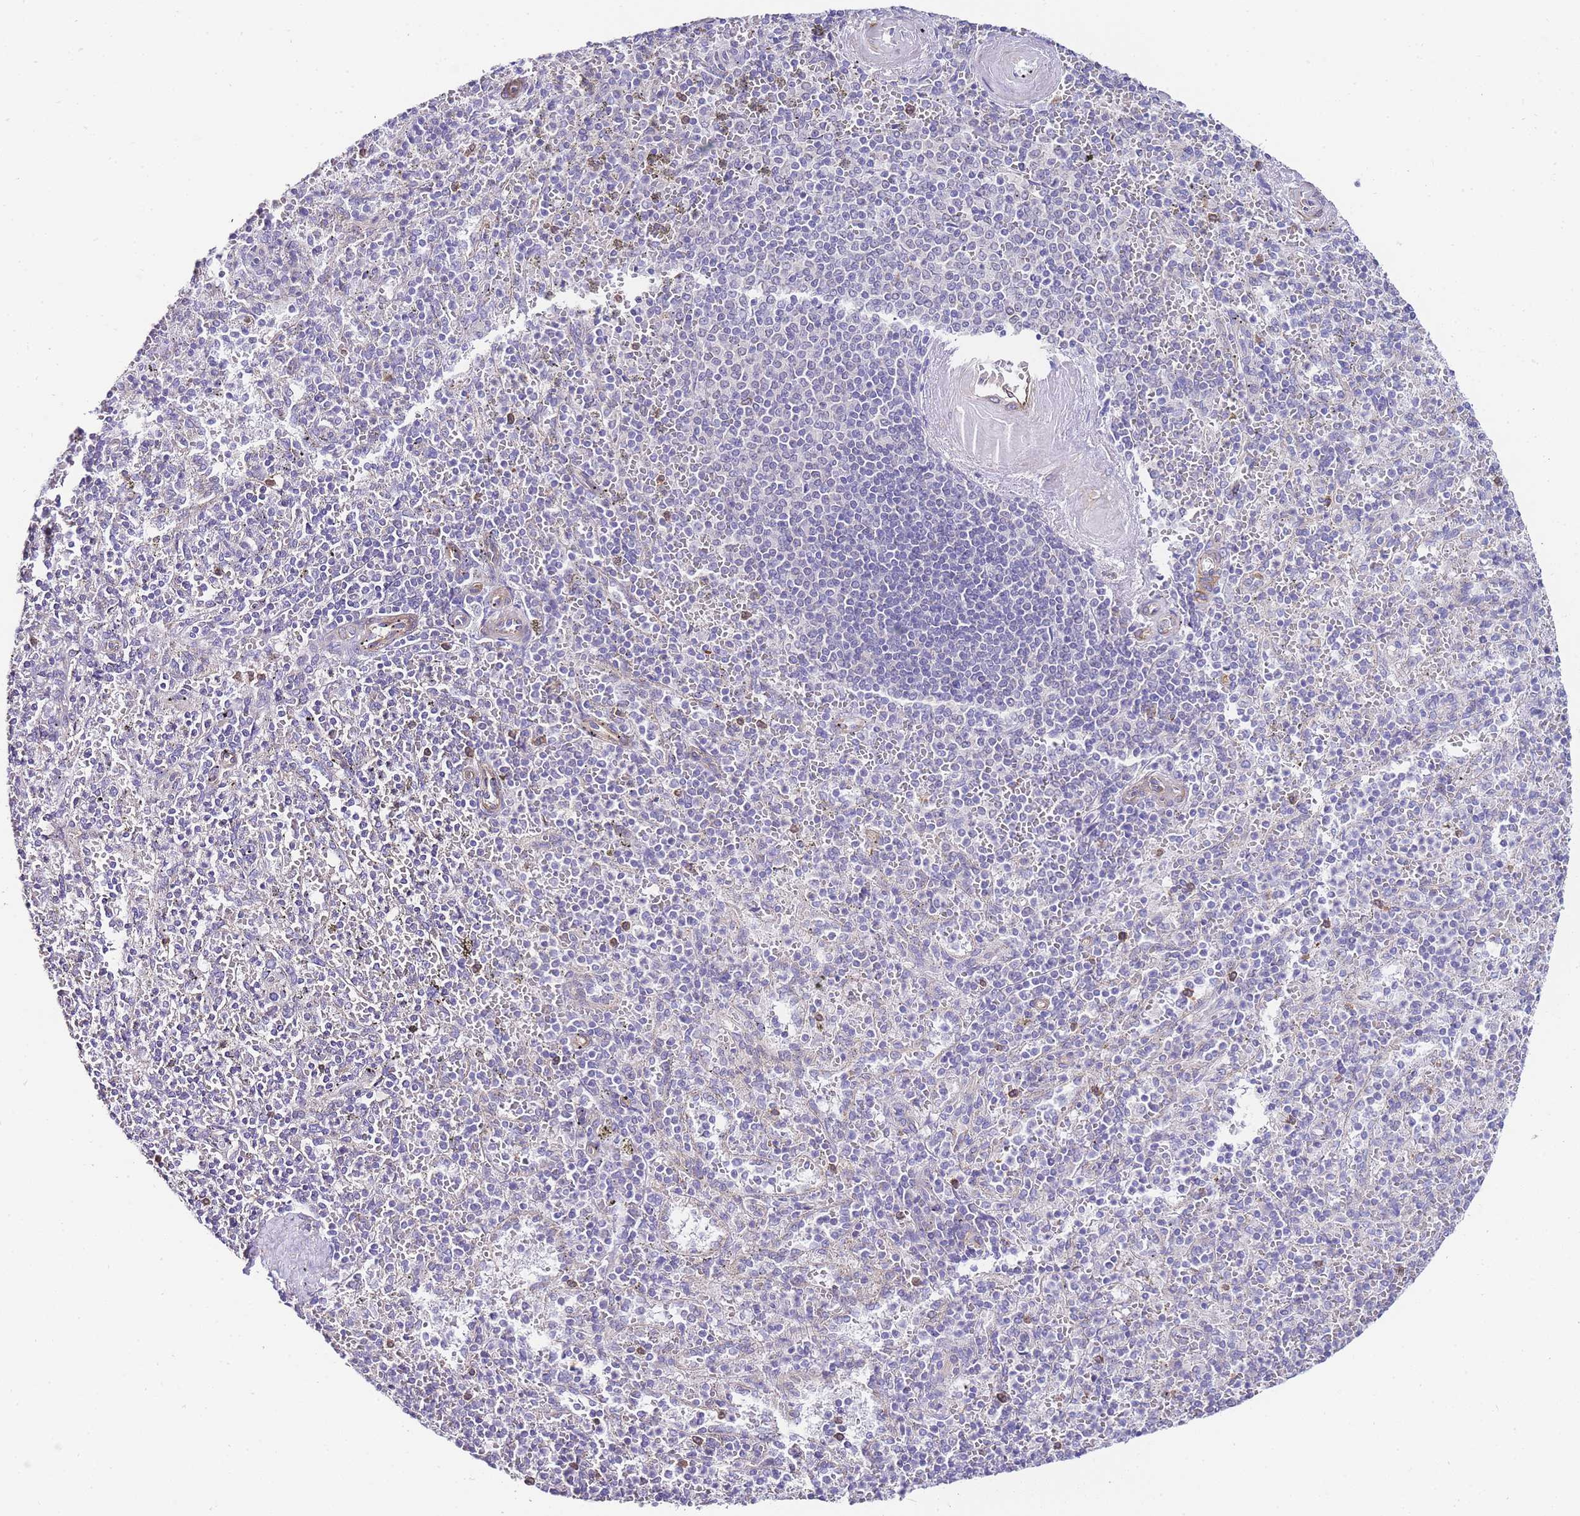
{"staining": {"intensity": "negative", "quantity": "none", "location": "none"}, "tissue": "spleen", "cell_type": "Cells in red pulp", "image_type": "normal", "snomed": [{"axis": "morphology", "description": "Normal tissue, NOS"}, {"axis": "morphology", "description": "Degeneration, NOS"}, {"axis": "topography", "description": "Spleen"}], "caption": "Histopathology image shows no significant protein staining in cells in red pulp of unremarkable spleen. Nuclei are stained in blue.", "gene": "PDCD7", "patient": {"sex": "male", "age": 56}}